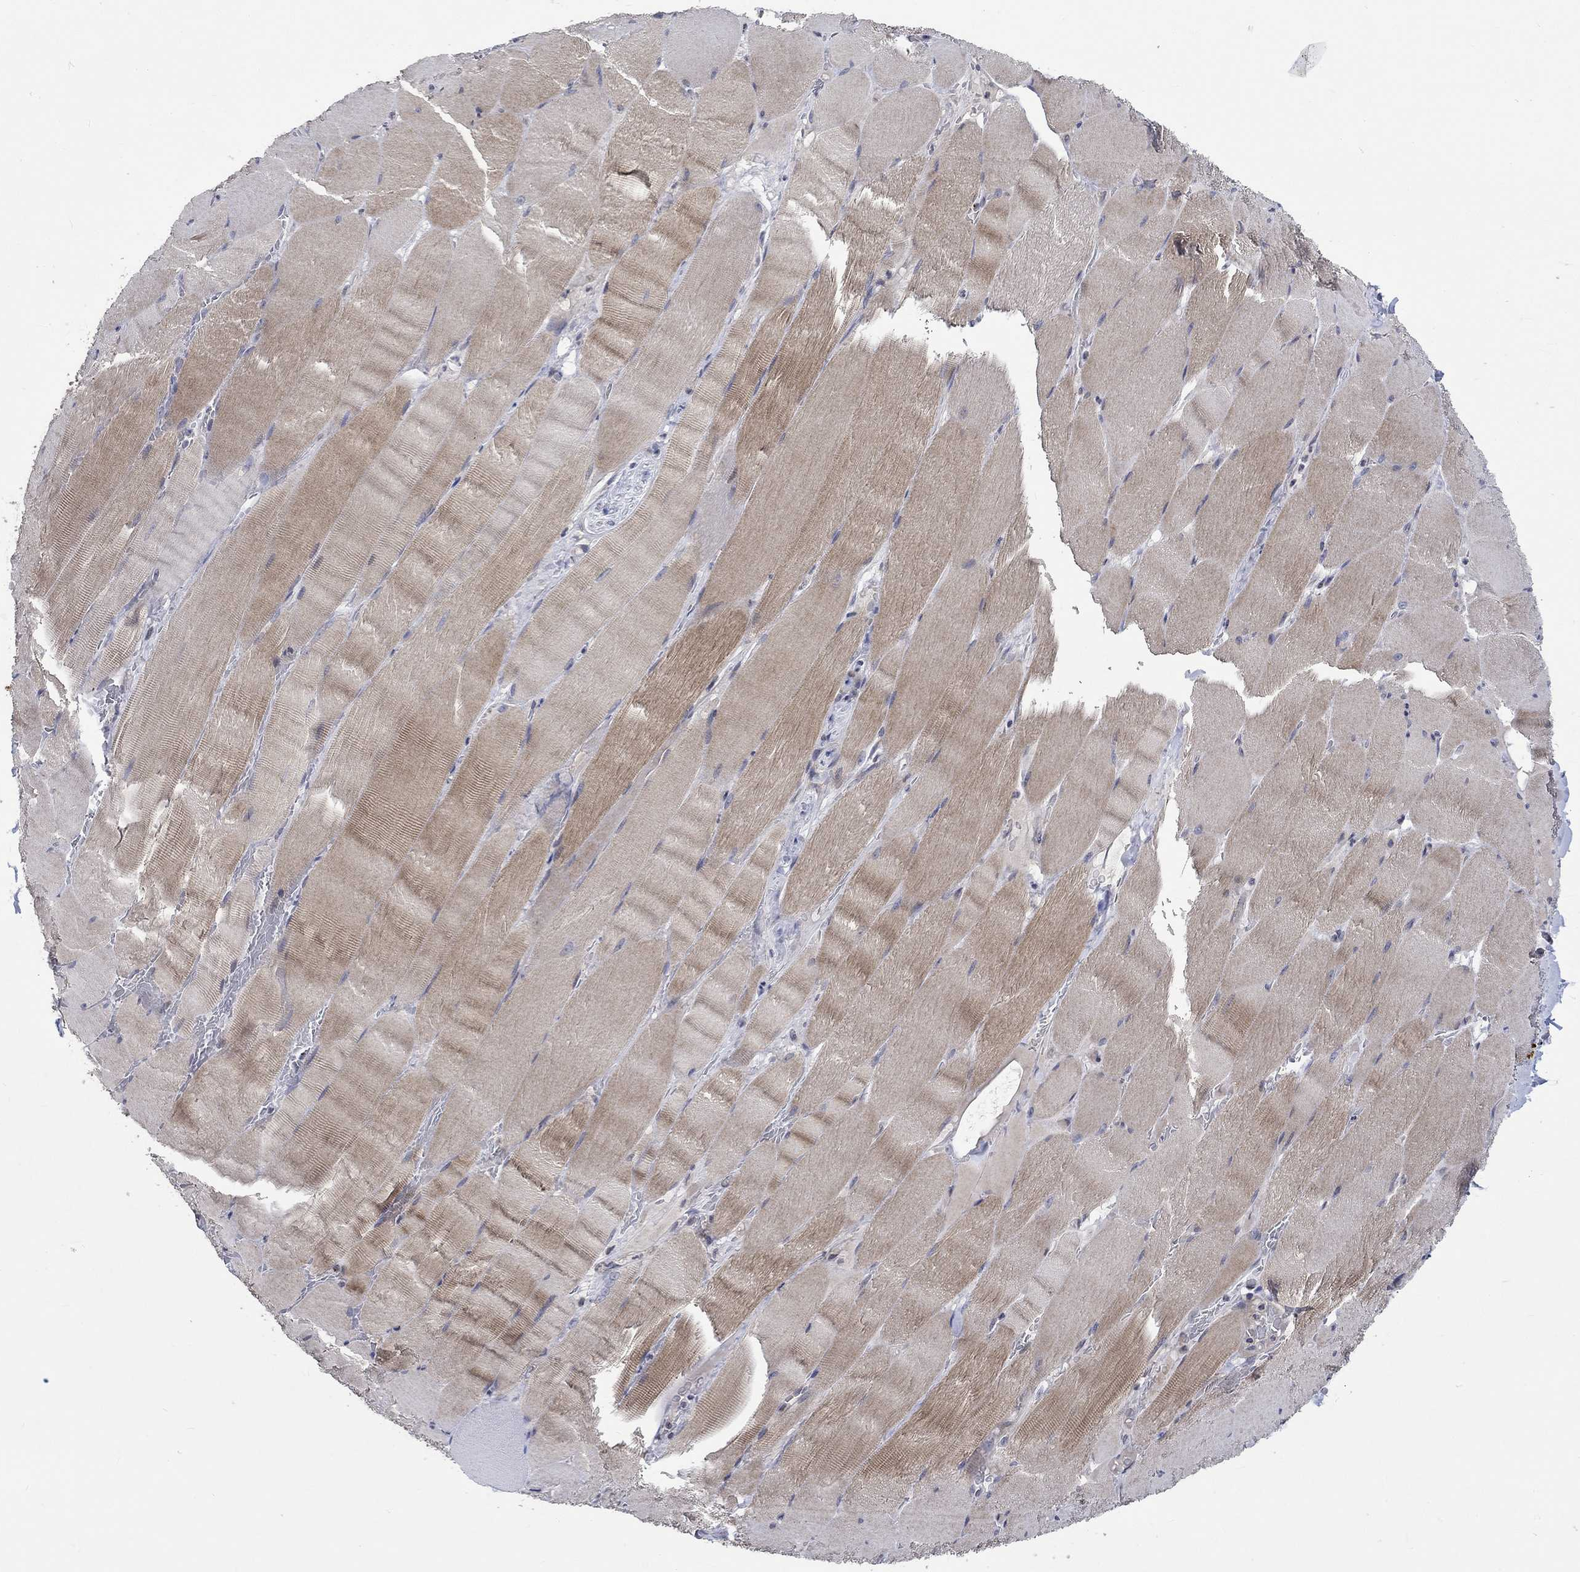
{"staining": {"intensity": "moderate", "quantity": "<25%", "location": "cytoplasmic/membranous"}, "tissue": "skeletal muscle", "cell_type": "Myocytes", "image_type": "normal", "snomed": [{"axis": "morphology", "description": "Normal tissue, NOS"}, {"axis": "topography", "description": "Skeletal muscle"}], "caption": "Protein analysis of unremarkable skeletal muscle reveals moderate cytoplasmic/membranous staining in about <25% of myocytes.", "gene": "GJA5", "patient": {"sex": "male", "age": 56}}